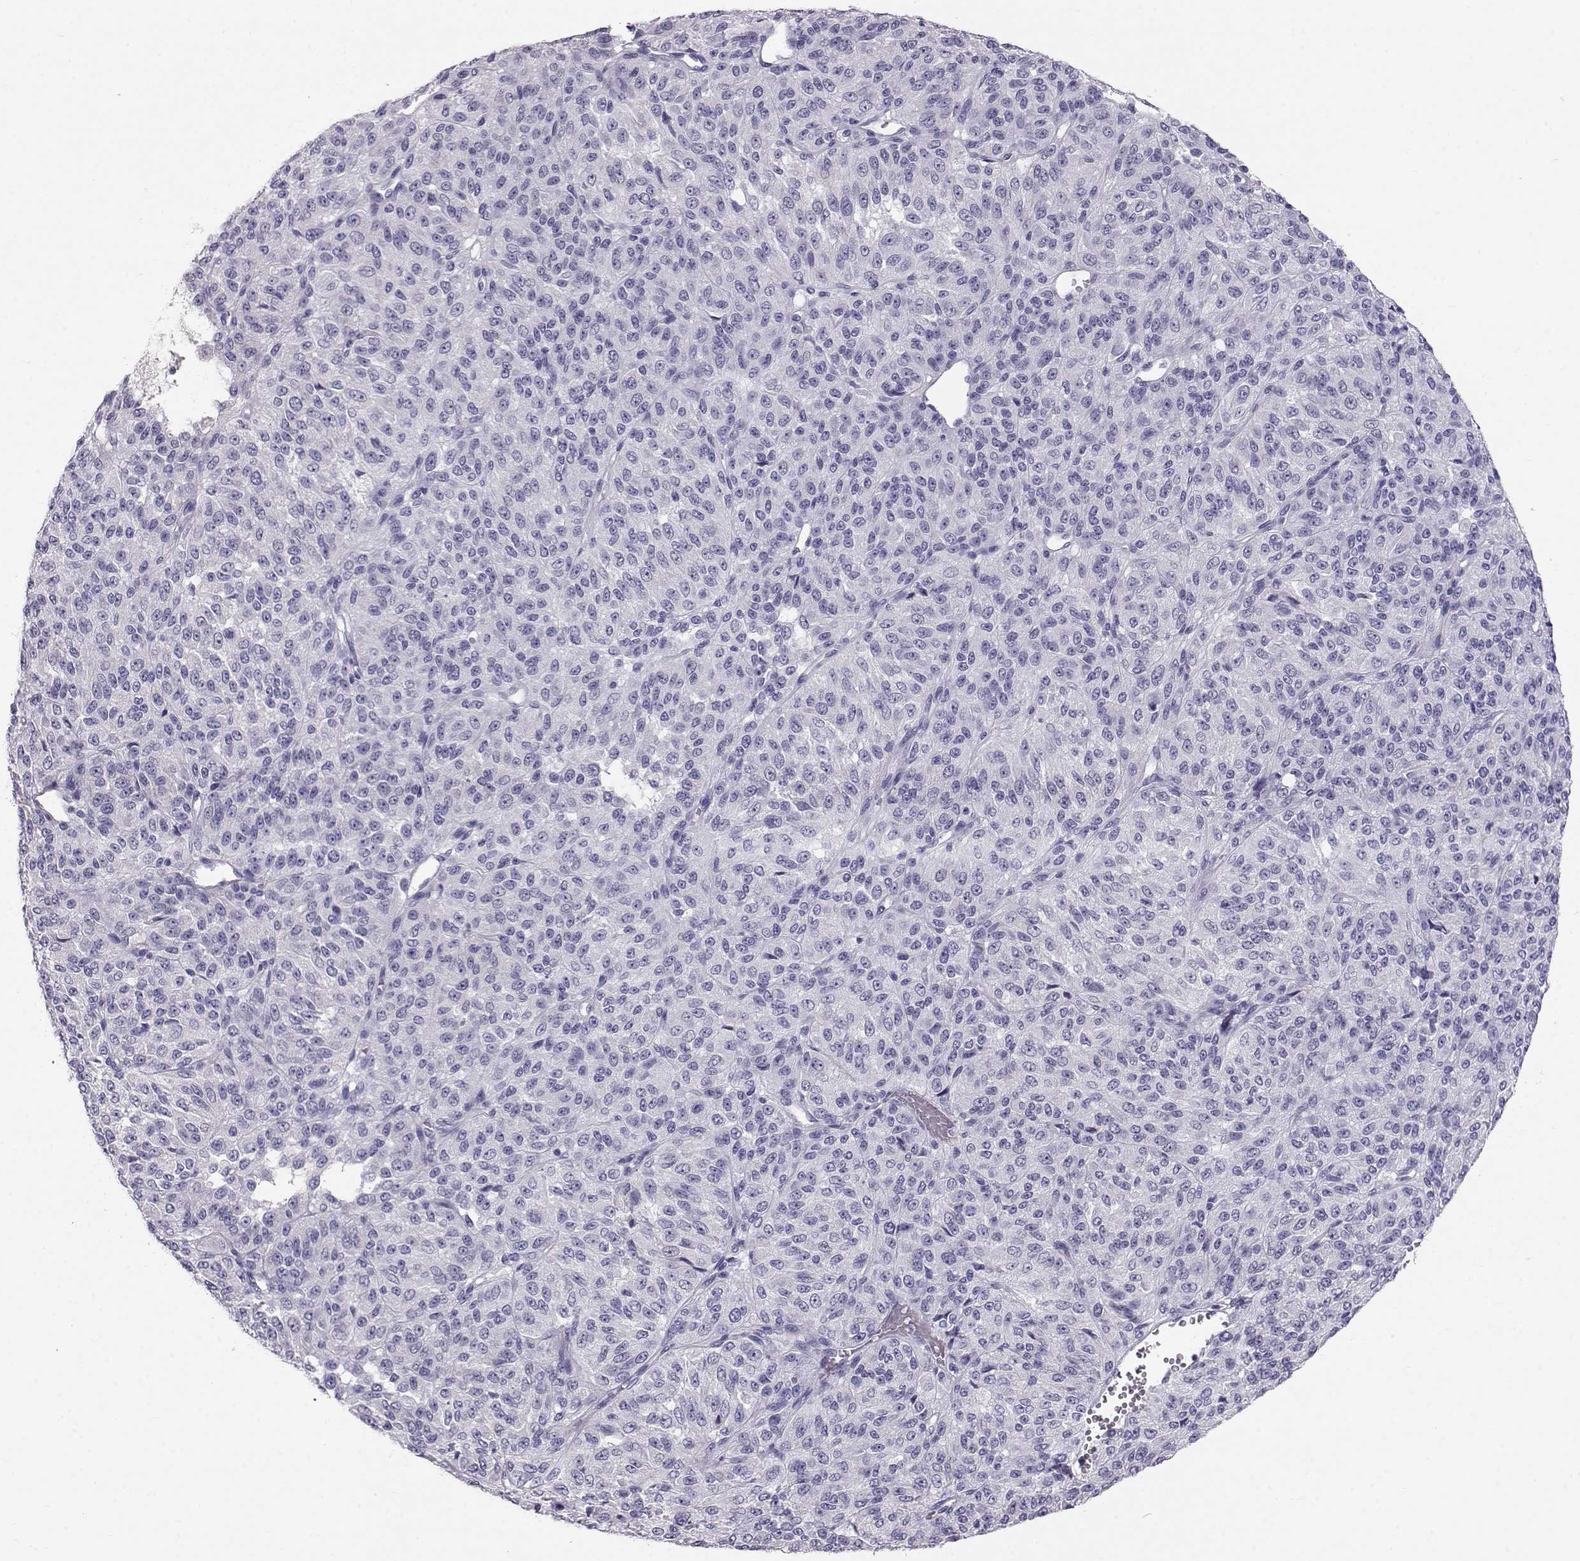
{"staining": {"intensity": "negative", "quantity": "none", "location": "none"}, "tissue": "melanoma", "cell_type": "Tumor cells", "image_type": "cancer", "snomed": [{"axis": "morphology", "description": "Malignant melanoma, Metastatic site"}, {"axis": "topography", "description": "Brain"}], "caption": "High magnification brightfield microscopy of melanoma stained with DAB (3,3'-diaminobenzidine) (brown) and counterstained with hematoxylin (blue): tumor cells show no significant expression. The staining was performed using DAB (3,3'-diaminobenzidine) to visualize the protein expression in brown, while the nuclei were stained in blue with hematoxylin (Magnification: 20x).", "gene": "GPR26", "patient": {"sex": "female", "age": 56}}